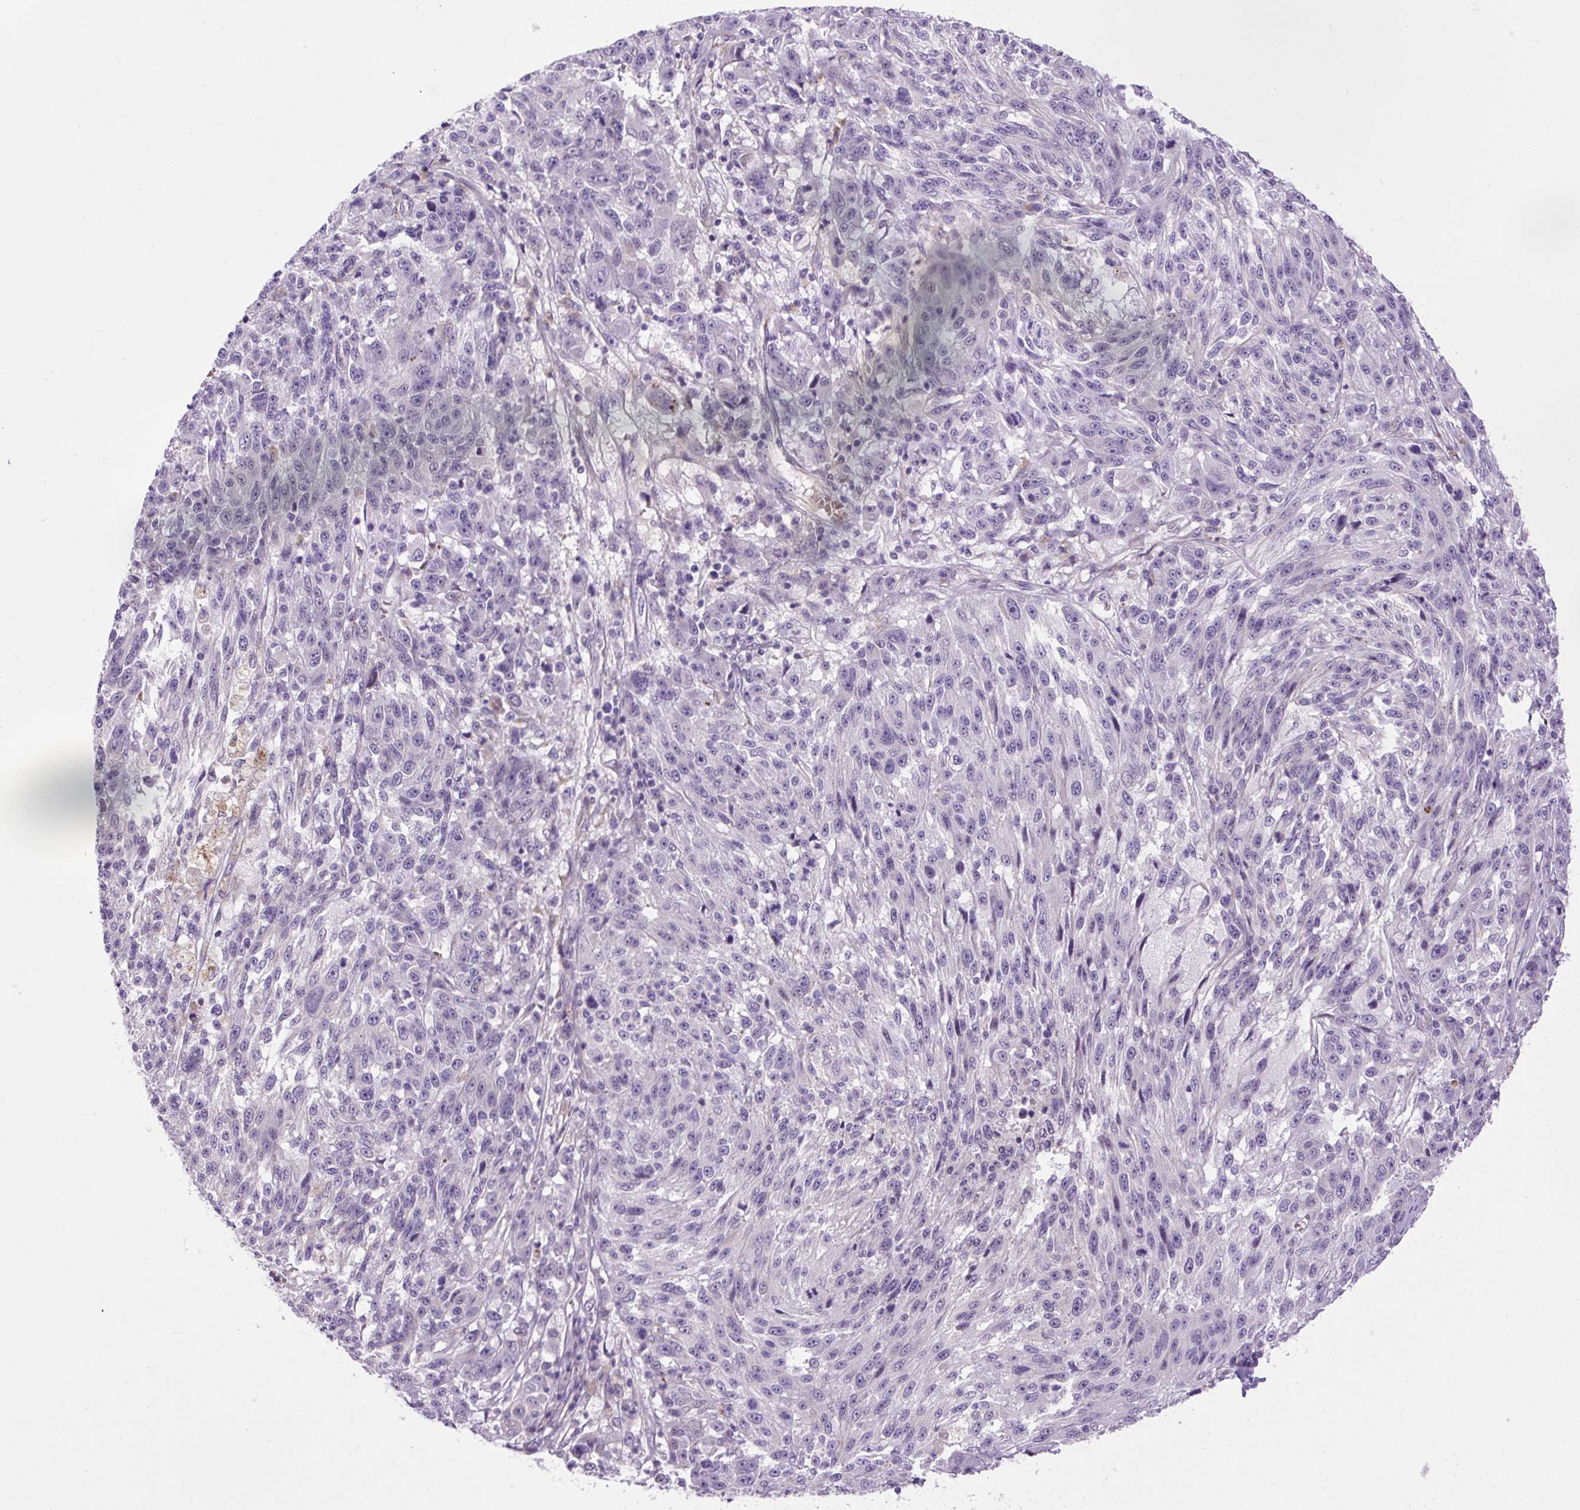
{"staining": {"intensity": "negative", "quantity": "none", "location": "none"}, "tissue": "melanoma", "cell_type": "Tumor cells", "image_type": "cancer", "snomed": [{"axis": "morphology", "description": "Malignant melanoma, NOS"}, {"axis": "topography", "description": "Skin"}], "caption": "Immunohistochemical staining of human melanoma demonstrates no significant expression in tumor cells.", "gene": "VWA7", "patient": {"sex": "male", "age": 53}}